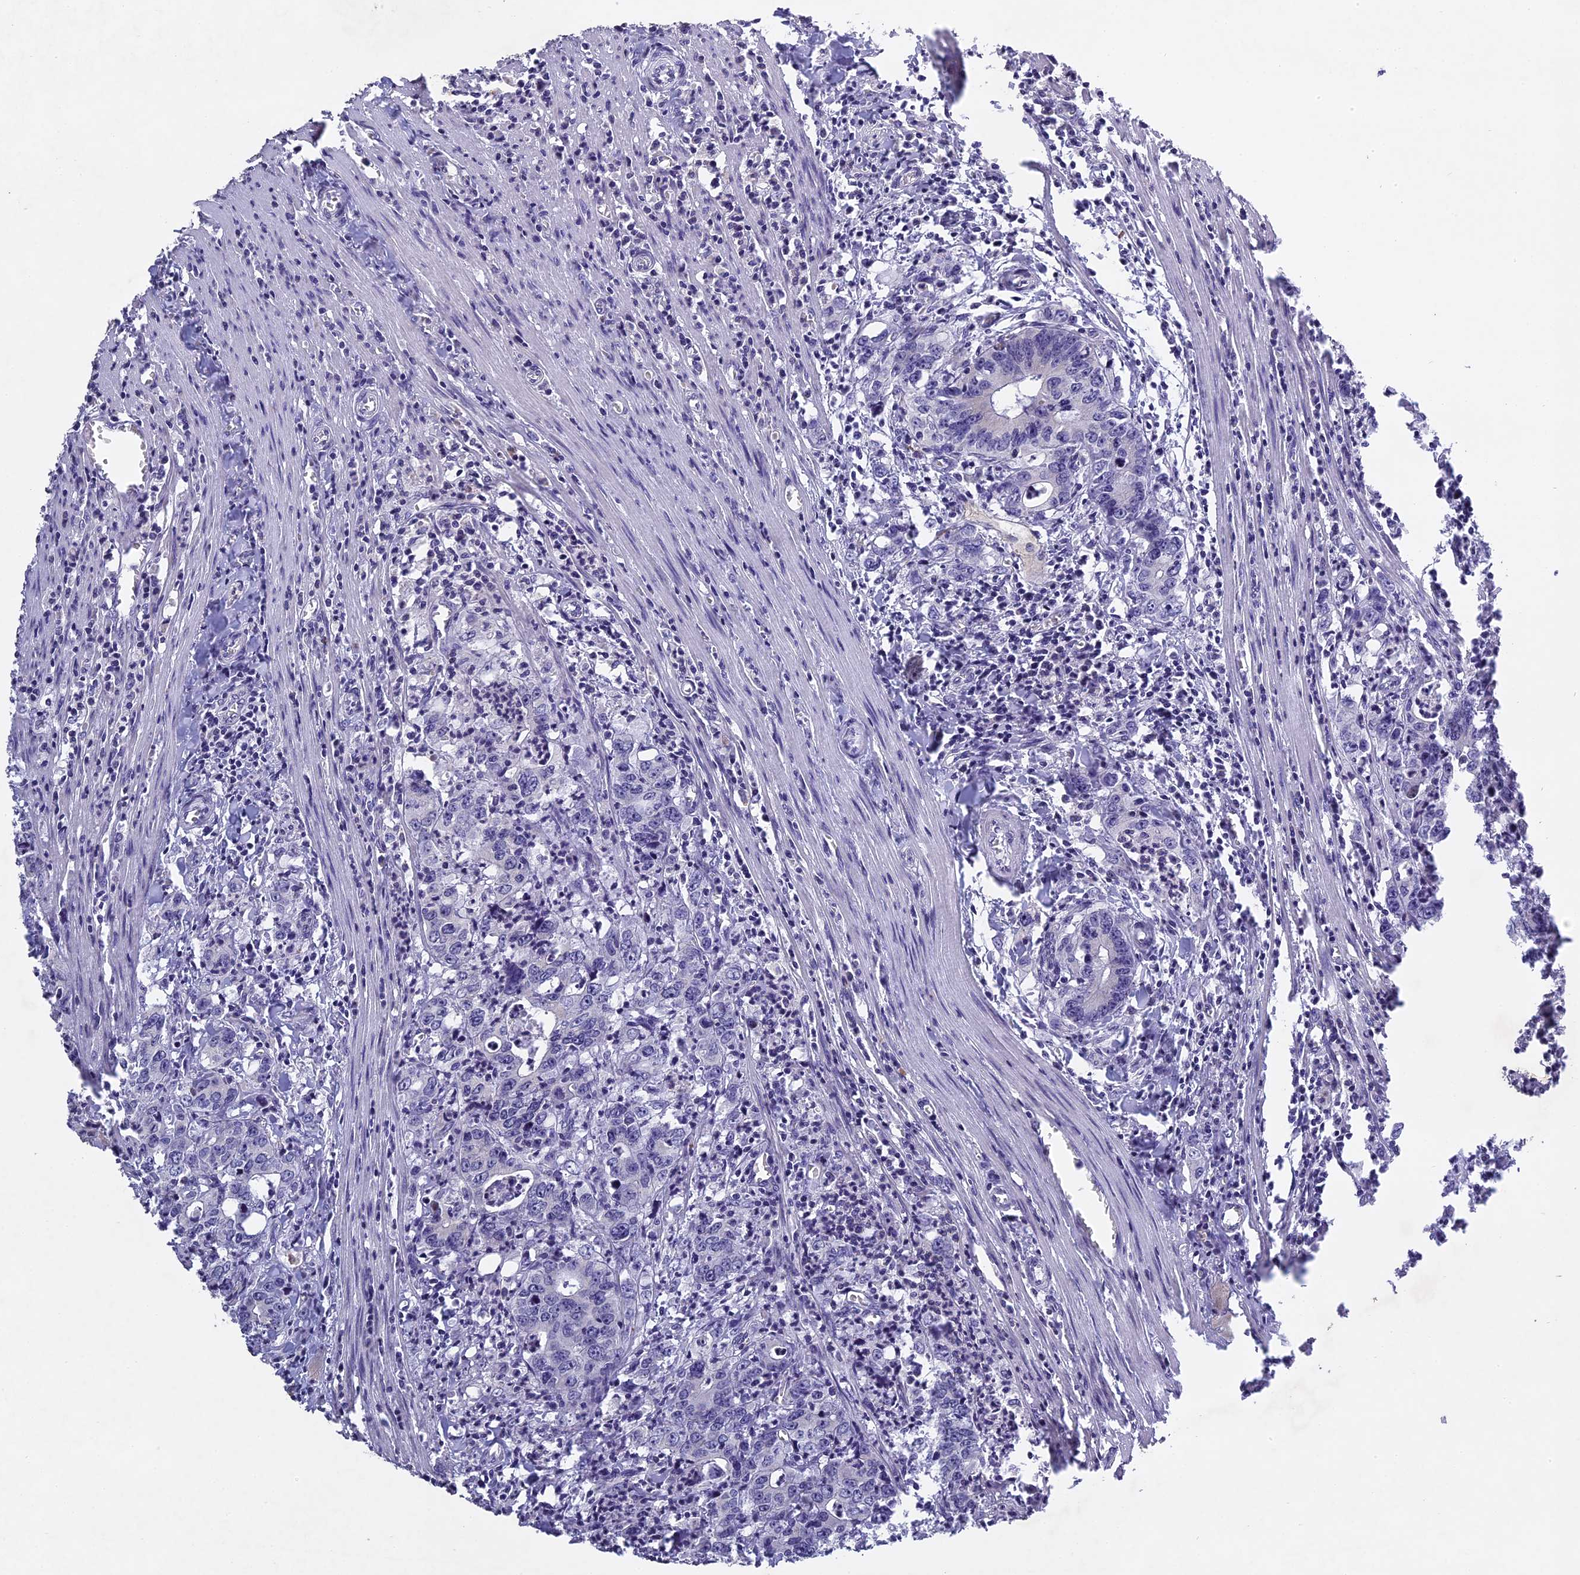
{"staining": {"intensity": "negative", "quantity": "none", "location": "none"}, "tissue": "colorectal cancer", "cell_type": "Tumor cells", "image_type": "cancer", "snomed": [{"axis": "morphology", "description": "Adenocarcinoma, NOS"}, {"axis": "topography", "description": "Colon"}], "caption": "IHC histopathology image of neoplastic tissue: colorectal adenocarcinoma stained with DAB (3,3'-diaminobenzidine) displays no significant protein positivity in tumor cells.", "gene": "ERG28", "patient": {"sex": "female", "age": 75}}